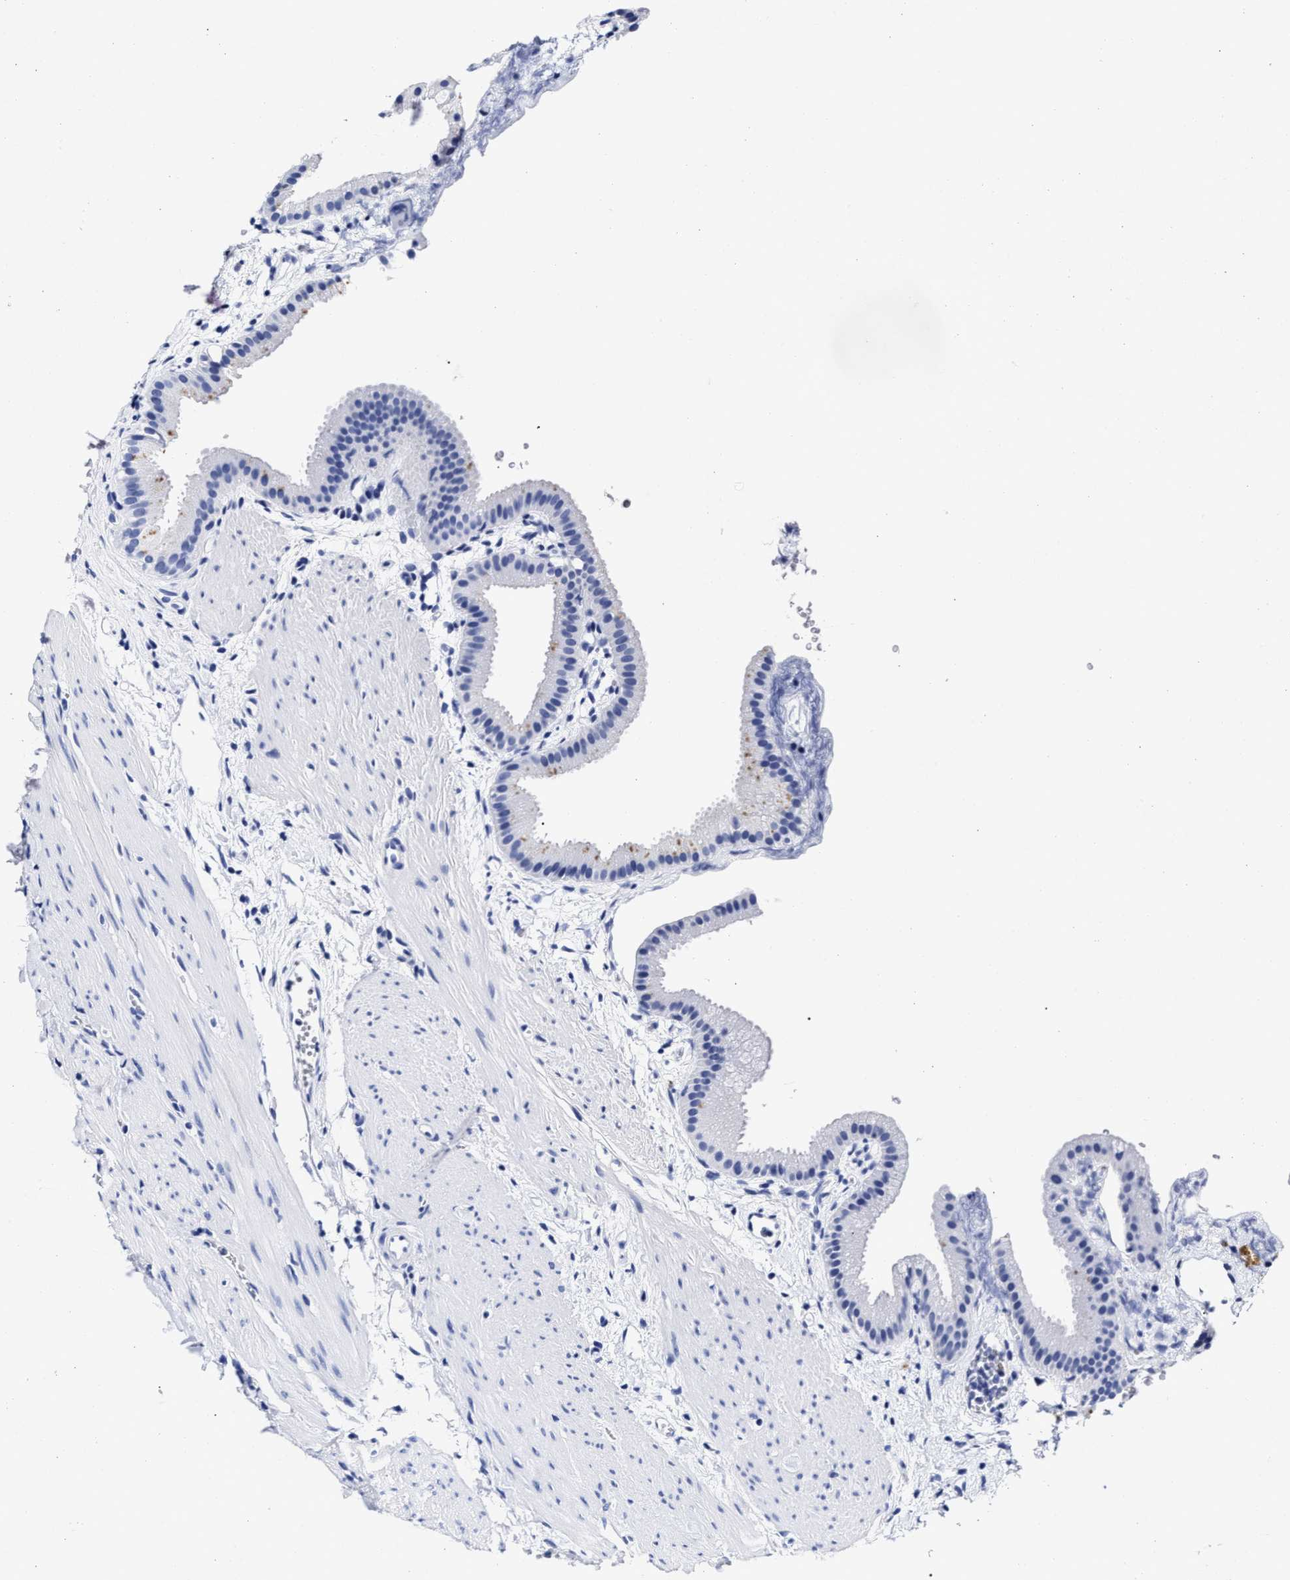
{"staining": {"intensity": "negative", "quantity": "none", "location": "none"}, "tissue": "gallbladder", "cell_type": "Glandular cells", "image_type": "normal", "snomed": [{"axis": "morphology", "description": "Normal tissue, NOS"}, {"axis": "topography", "description": "Gallbladder"}], "caption": "This is a histopathology image of immunohistochemistry staining of benign gallbladder, which shows no positivity in glandular cells.", "gene": "LRRC8E", "patient": {"sex": "female", "age": 64}}